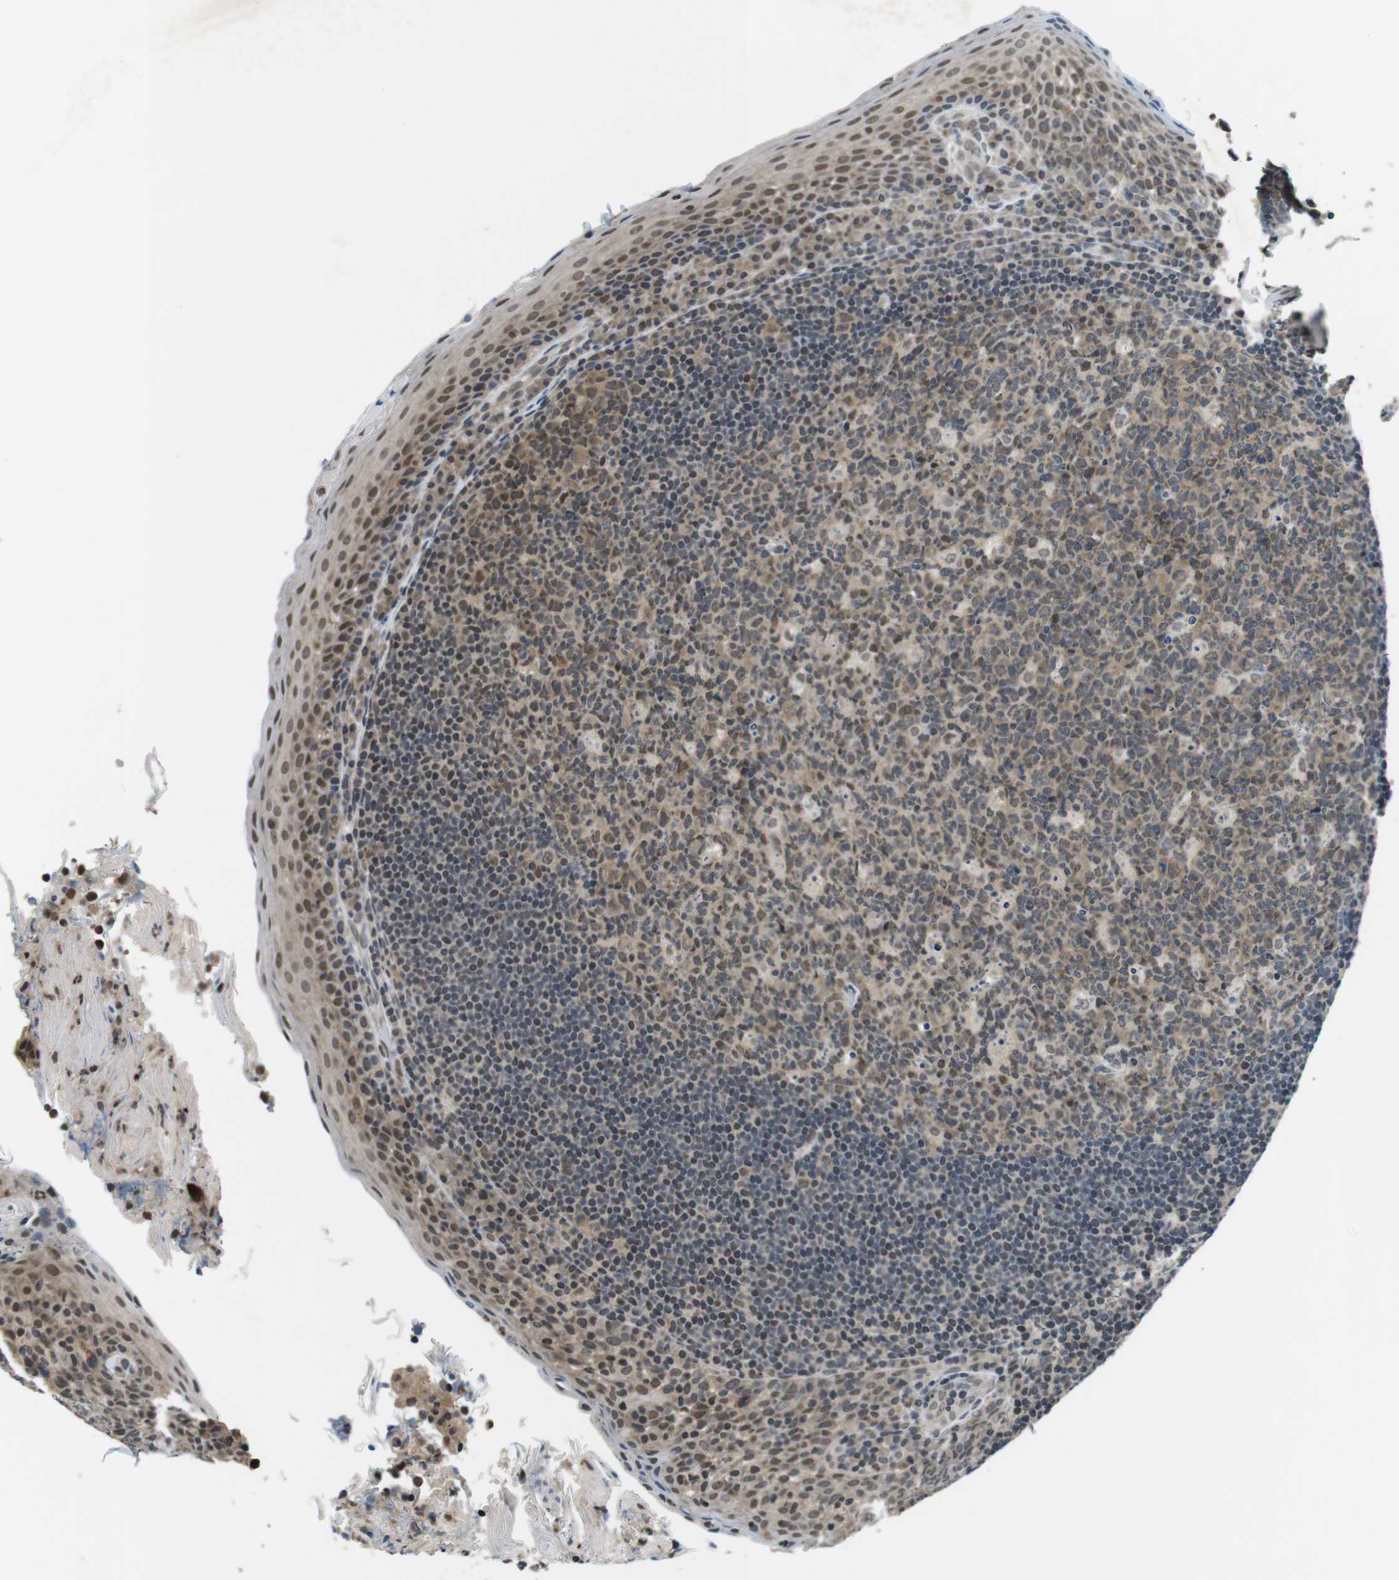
{"staining": {"intensity": "weak", "quantity": "25%-75%", "location": "cytoplasmic/membranous,nuclear"}, "tissue": "tonsil", "cell_type": "Germinal center cells", "image_type": "normal", "snomed": [{"axis": "morphology", "description": "Normal tissue, NOS"}, {"axis": "topography", "description": "Tonsil"}], "caption": "Tonsil stained with DAB IHC reveals low levels of weak cytoplasmic/membranous,nuclear positivity in about 25%-75% of germinal center cells.", "gene": "NEK4", "patient": {"sex": "male", "age": 17}}